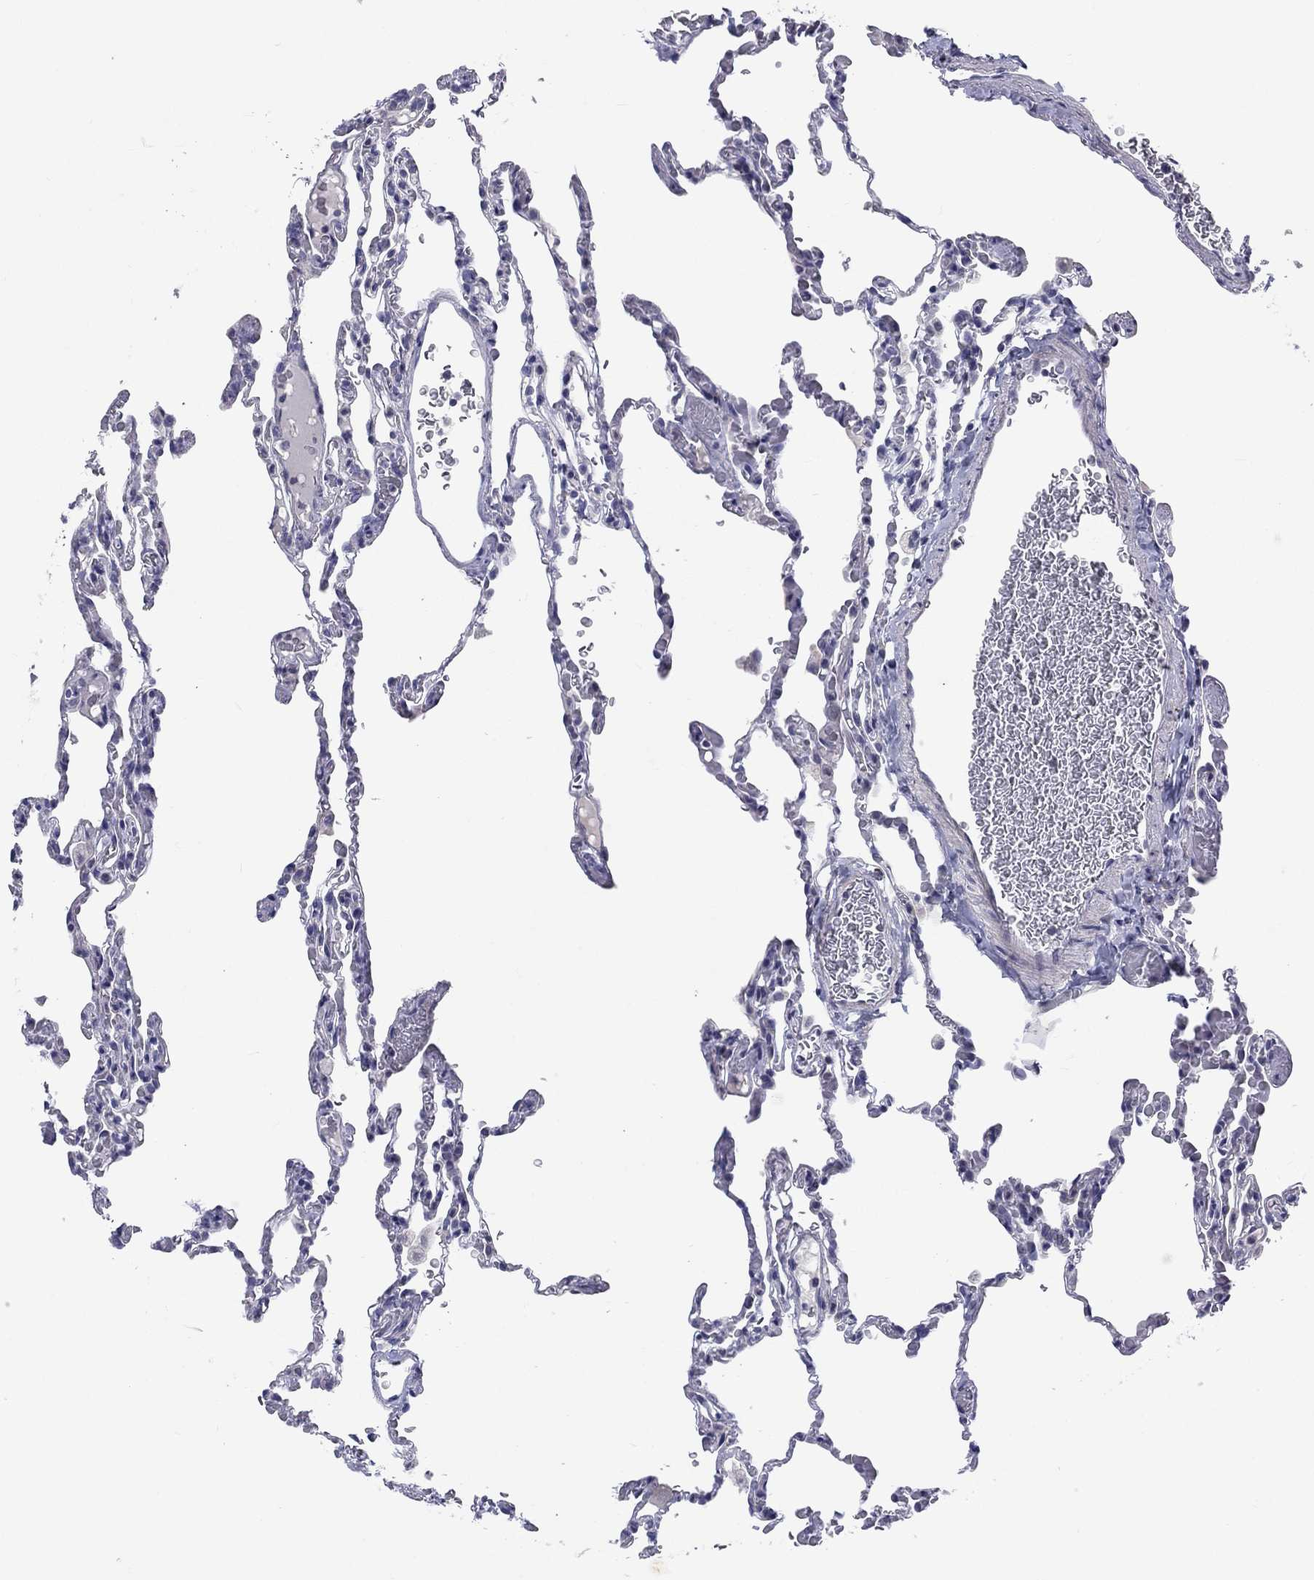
{"staining": {"intensity": "negative", "quantity": "none", "location": "none"}, "tissue": "lung", "cell_type": "Alveolar cells", "image_type": "normal", "snomed": [{"axis": "morphology", "description": "Normal tissue, NOS"}, {"axis": "topography", "description": "Lung"}], "caption": "DAB (3,3'-diaminobenzidine) immunohistochemical staining of normal lung shows no significant expression in alveolar cells.", "gene": "CACNA1A", "patient": {"sex": "female", "age": 43}}